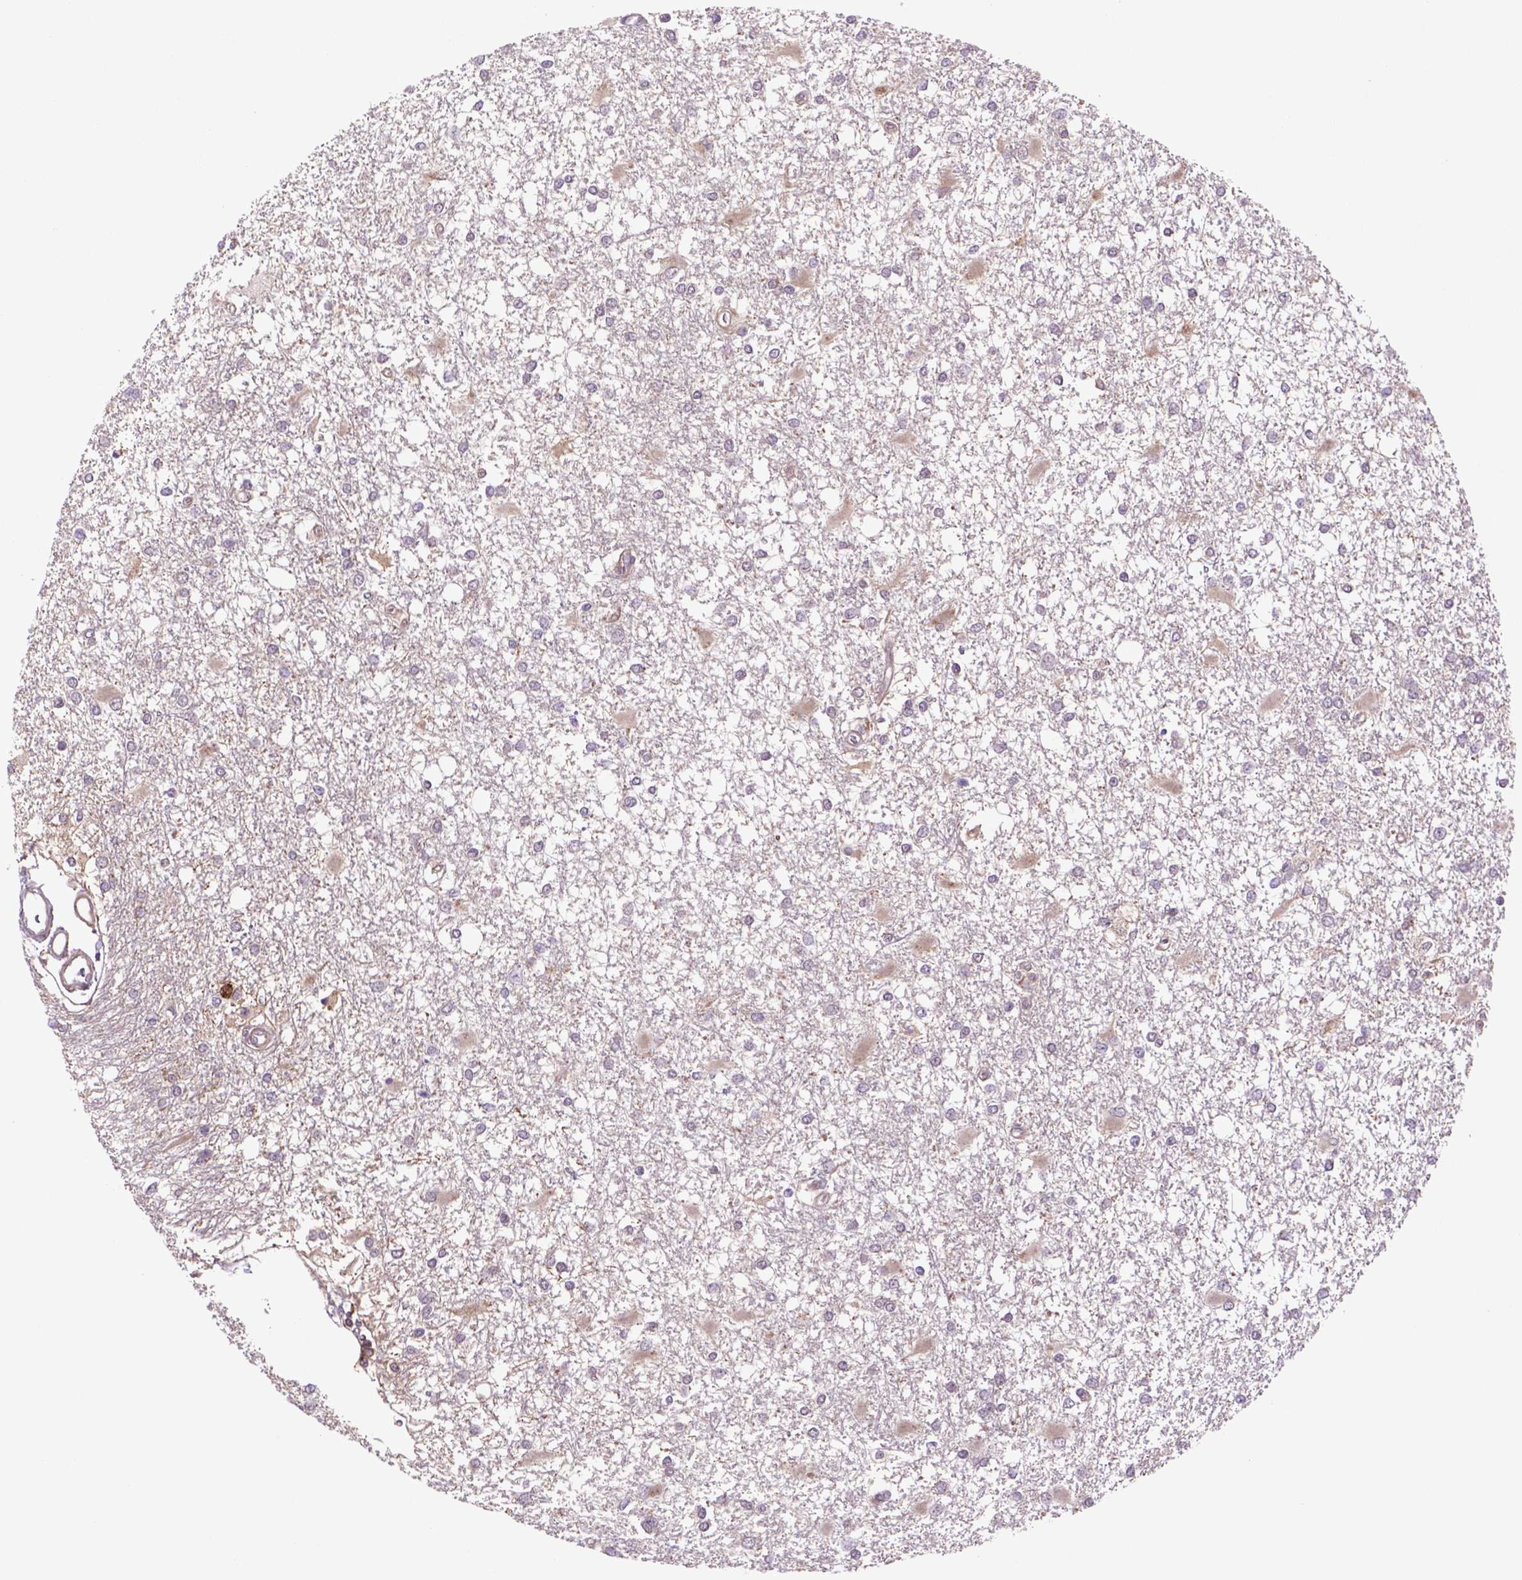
{"staining": {"intensity": "negative", "quantity": "none", "location": "none"}, "tissue": "glioma", "cell_type": "Tumor cells", "image_type": "cancer", "snomed": [{"axis": "morphology", "description": "Glioma, malignant, High grade"}, {"axis": "topography", "description": "Cerebral cortex"}], "caption": "High magnification brightfield microscopy of glioma stained with DAB (3,3'-diaminobenzidine) (brown) and counterstained with hematoxylin (blue): tumor cells show no significant positivity.", "gene": "HSPBP1", "patient": {"sex": "male", "age": 79}}